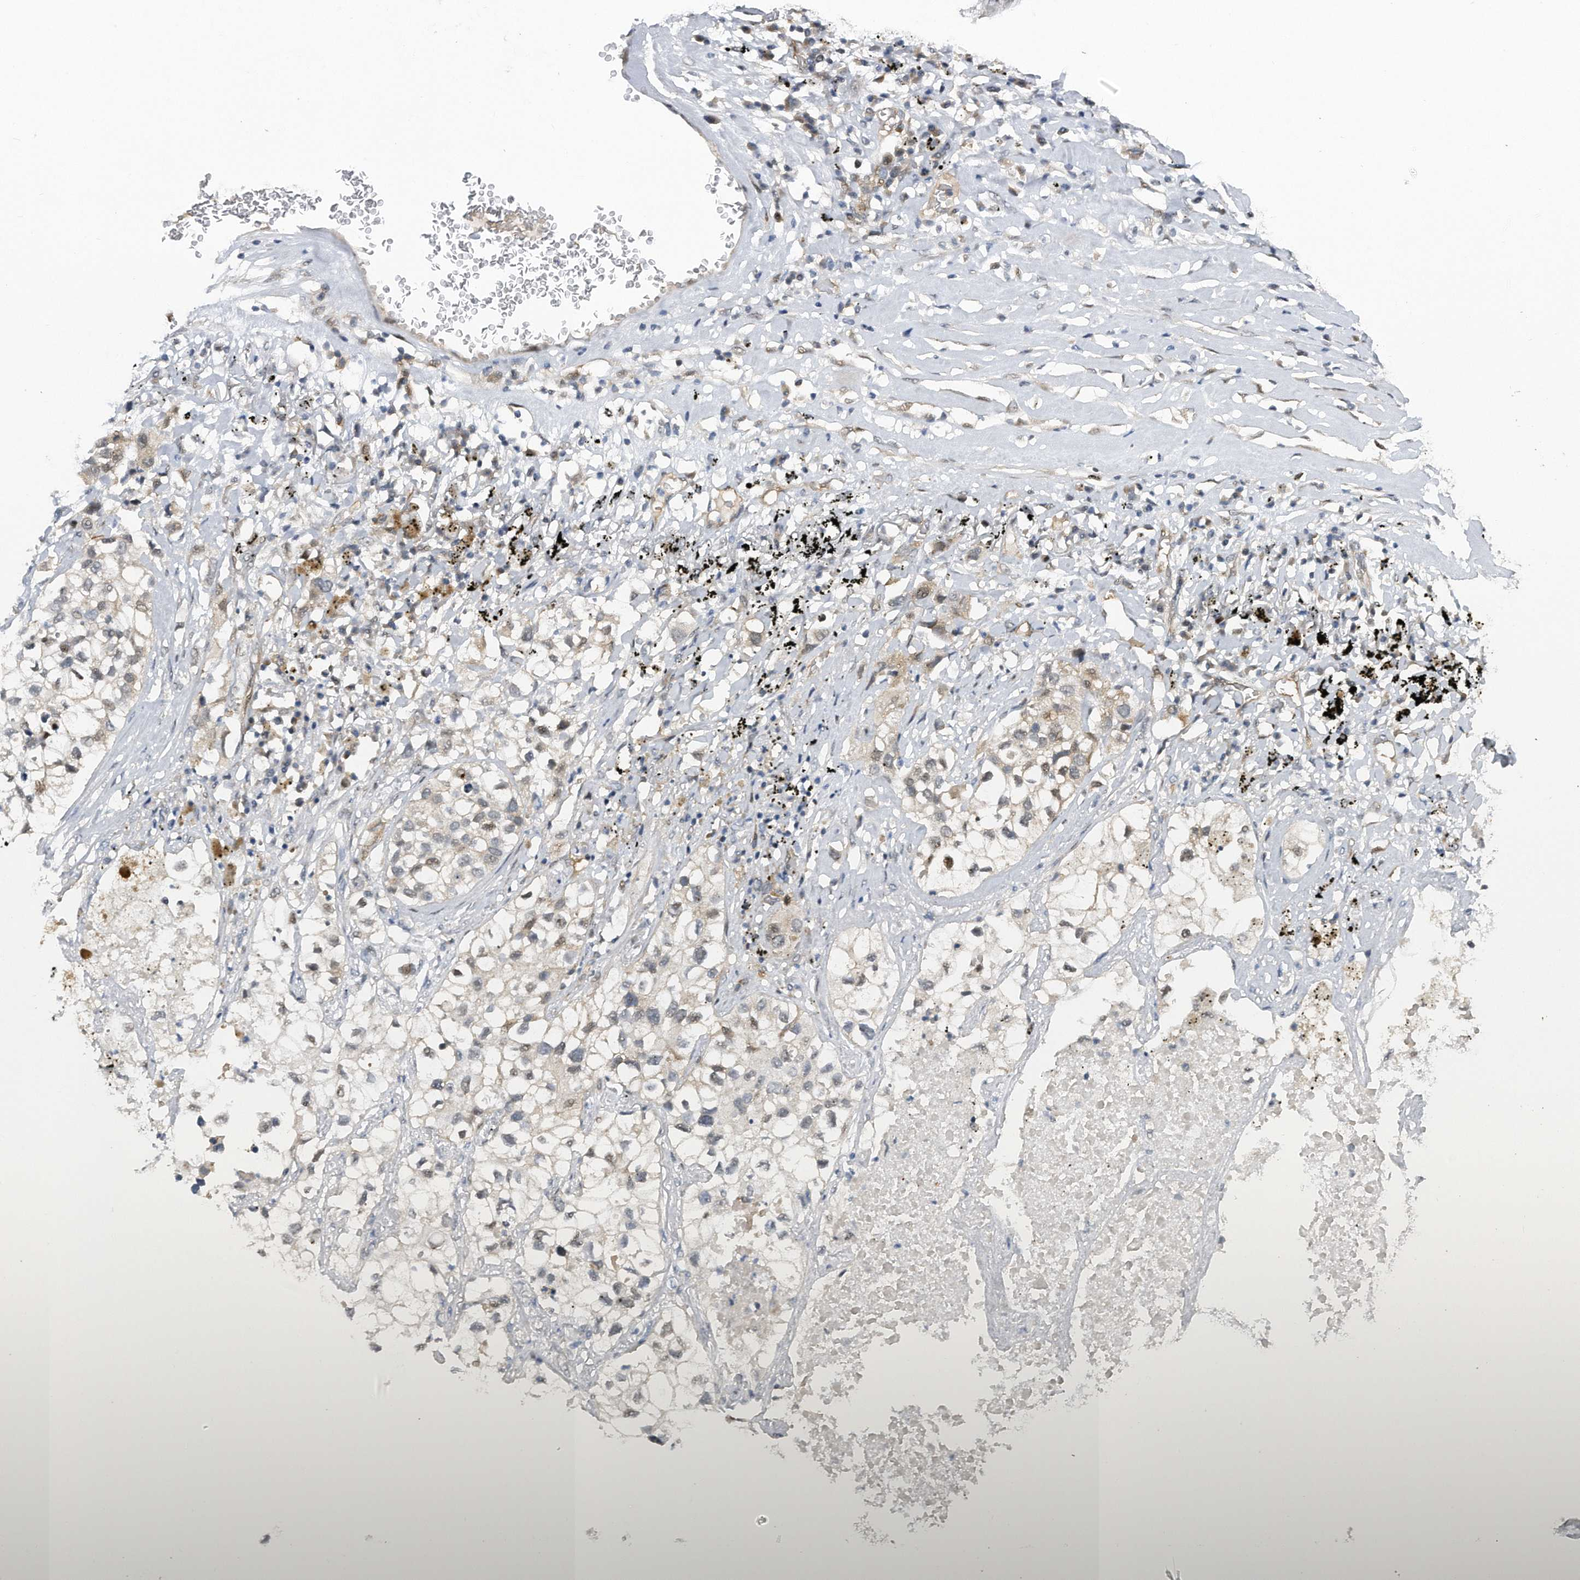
{"staining": {"intensity": "negative", "quantity": "none", "location": "none"}, "tissue": "lung cancer", "cell_type": "Tumor cells", "image_type": "cancer", "snomed": [{"axis": "morphology", "description": "Adenocarcinoma, NOS"}, {"axis": "topography", "description": "Lung"}], "caption": "IHC of human adenocarcinoma (lung) displays no positivity in tumor cells.", "gene": "RWDD2A", "patient": {"sex": "male", "age": 63}}